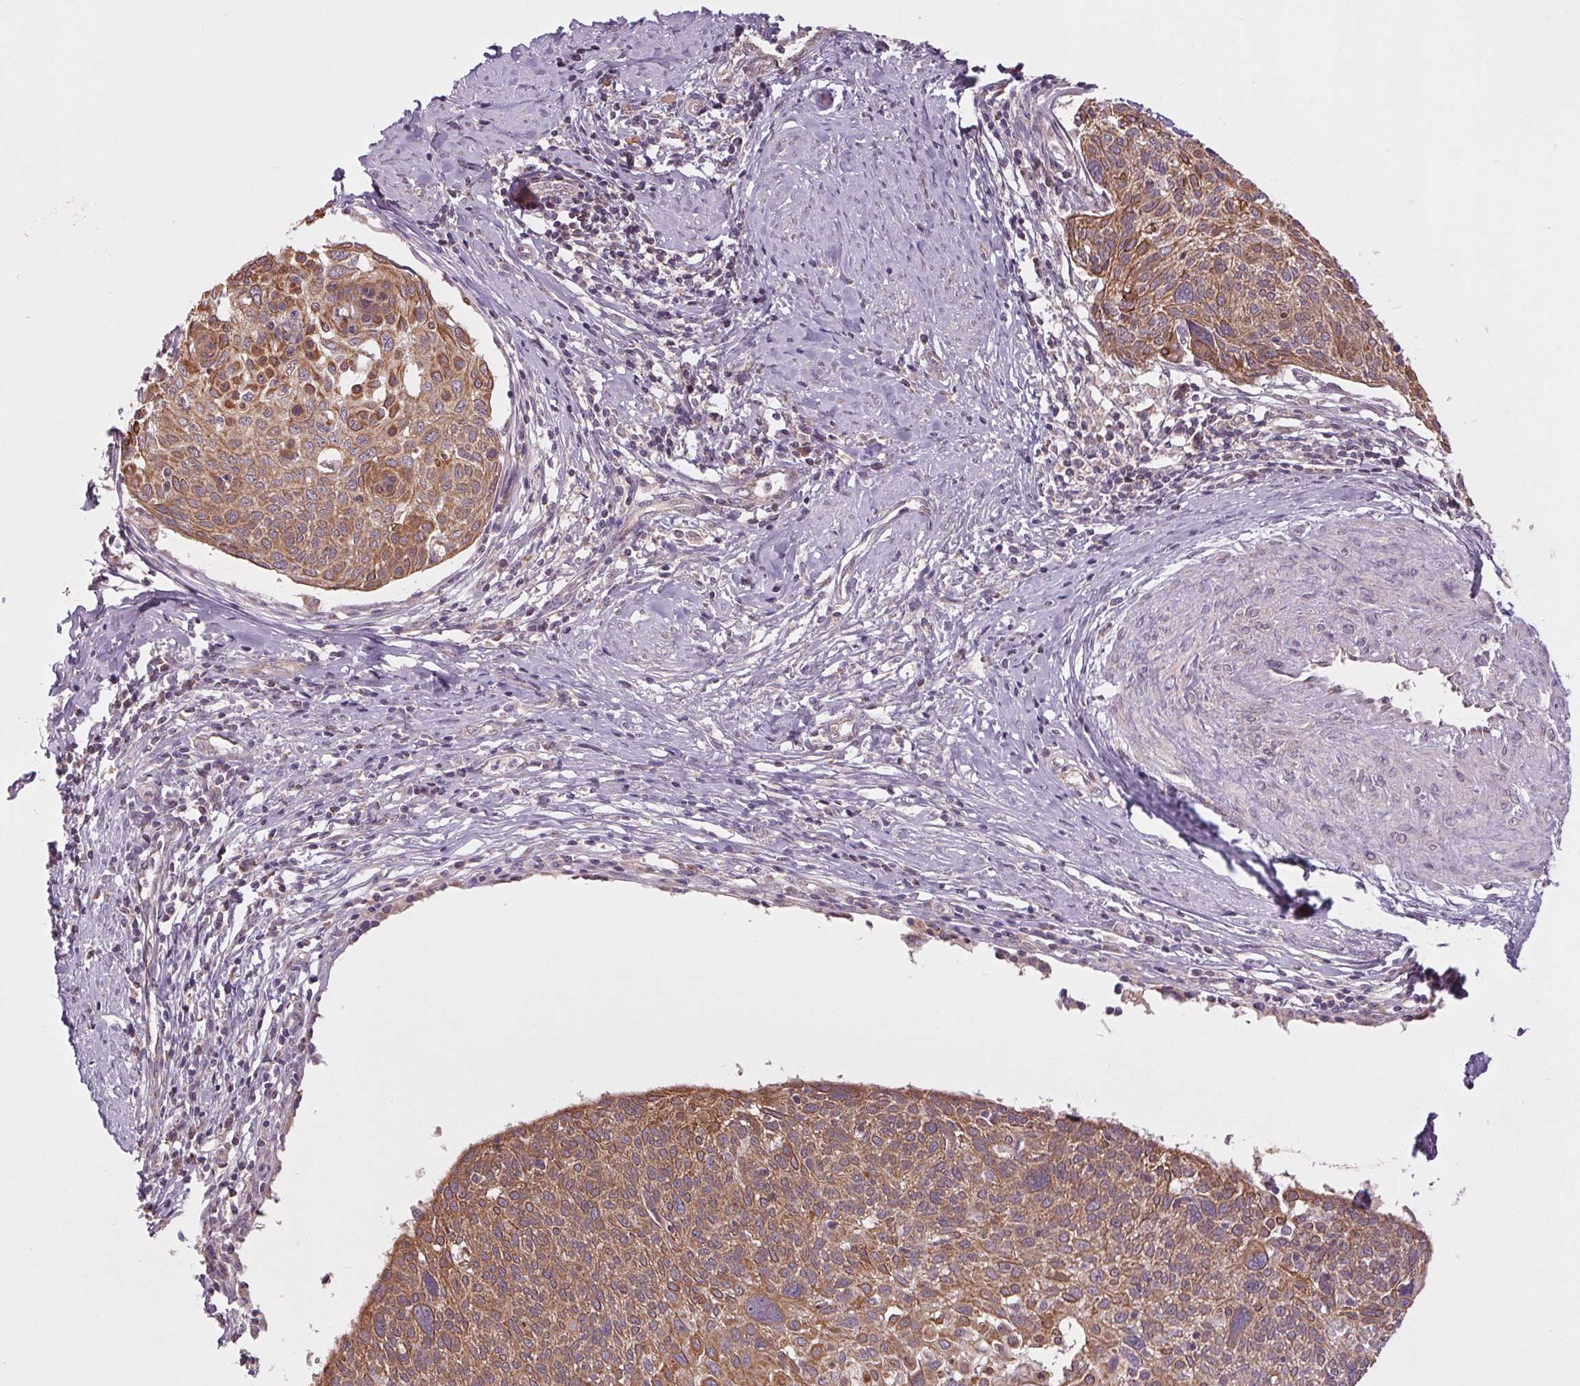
{"staining": {"intensity": "moderate", "quantity": ">75%", "location": "cytoplasmic/membranous"}, "tissue": "cervical cancer", "cell_type": "Tumor cells", "image_type": "cancer", "snomed": [{"axis": "morphology", "description": "Squamous cell carcinoma, NOS"}, {"axis": "topography", "description": "Cervix"}], "caption": "IHC of human squamous cell carcinoma (cervical) displays medium levels of moderate cytoplasmic/membranous expression in approximately >75% of tumor cells. The staining was performed using DAB to visualize the protein expression in brown, while the nuclei were stained in blue with hematoxylin (Magnification: 20x).", "gene": "MAP3K5", "patient": {"sex": "female", "age": 49}}